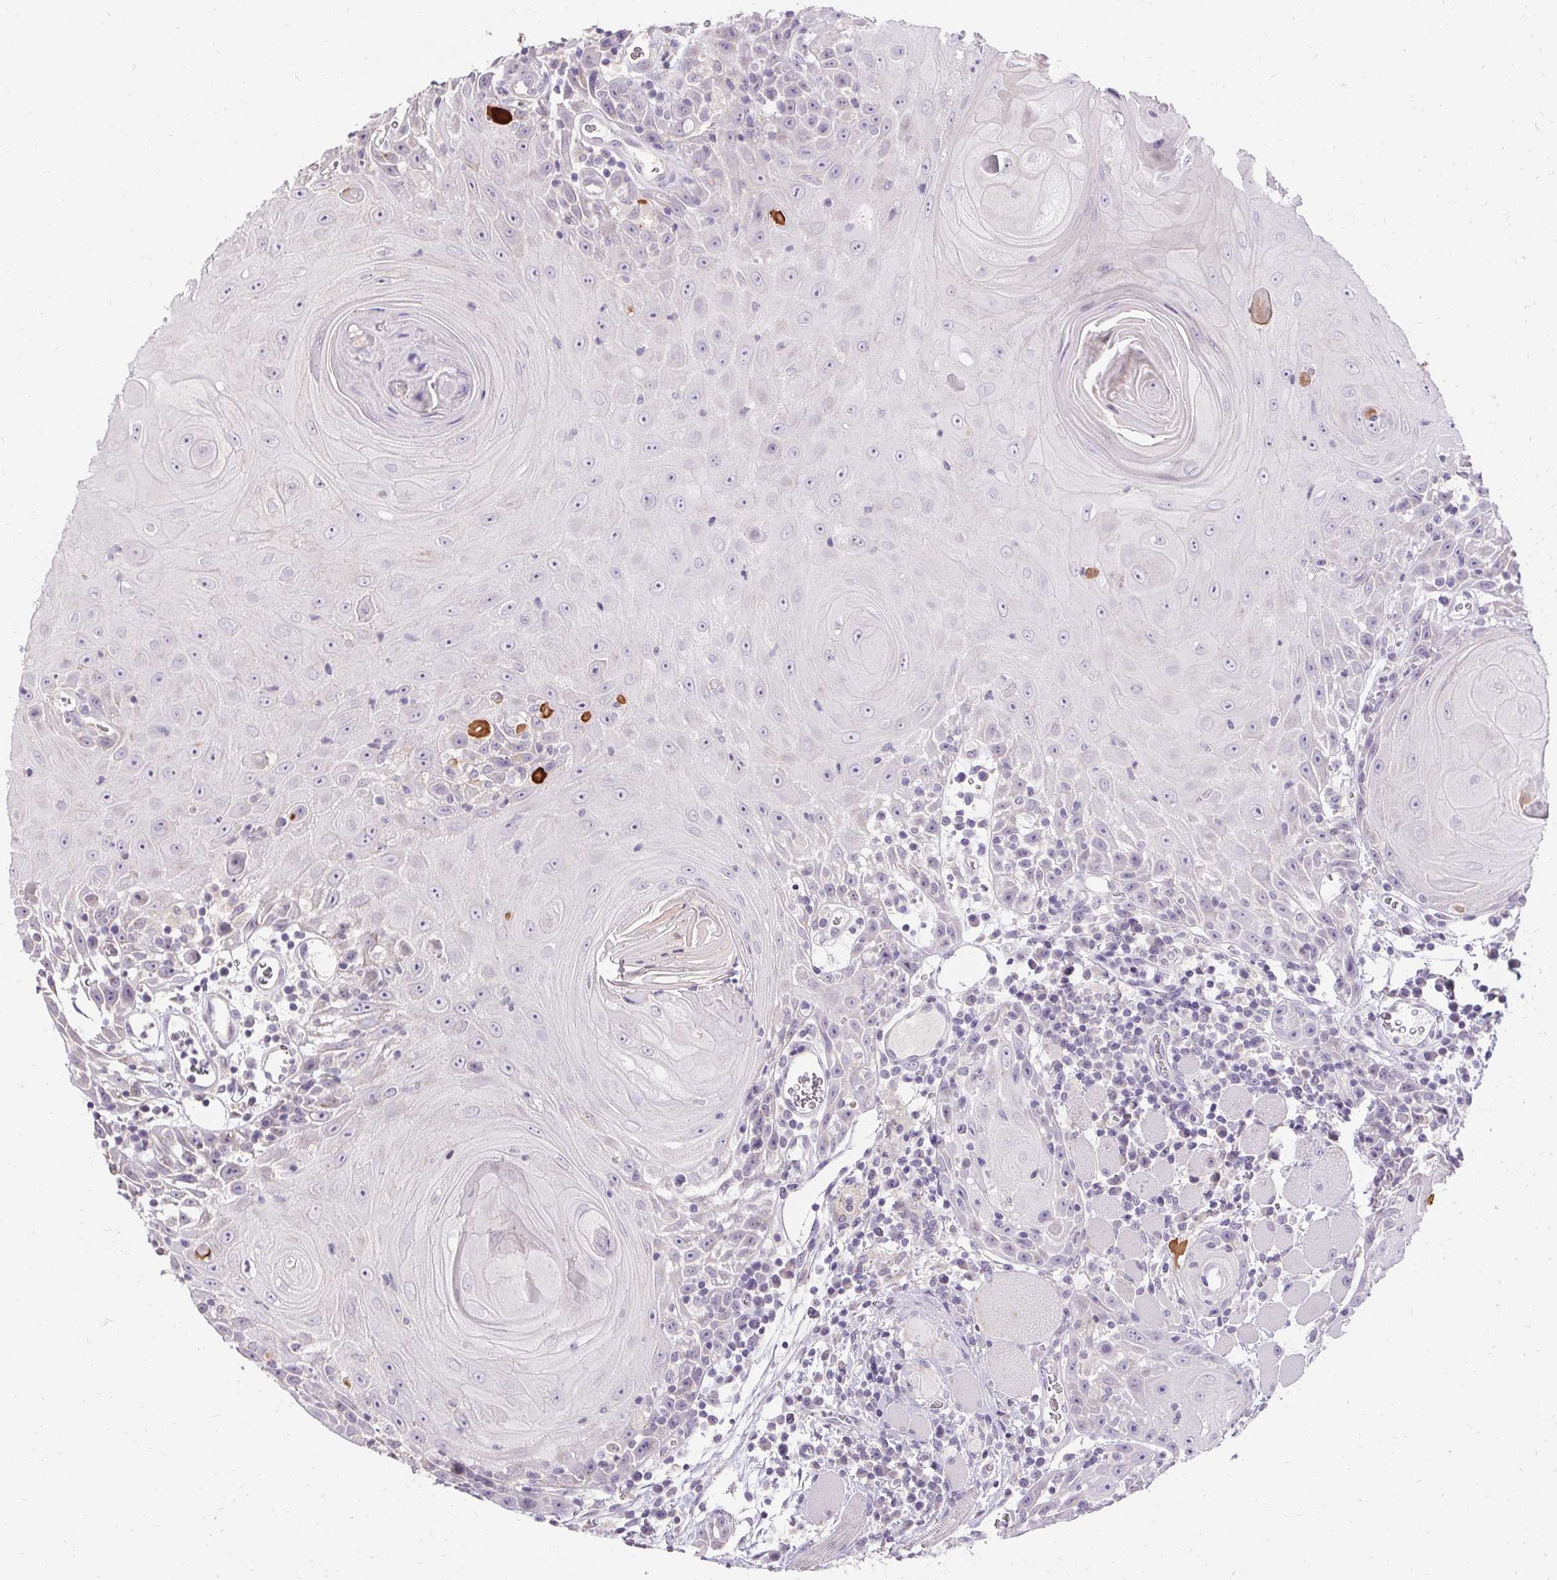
{"staining": {"intensity": "negative", "quantity": "none", "location": "none"}, "tissue": "head and neck cancer", "cell_type": "Tumor cells", "image_type": "cancer", "snomed": [{"axis": "morphology", "description": "Squamous cell carcinoma, NOS"}, {"axis": "topography", "description": "Head-Neck"}], "caption": "This micrograph is of squamous cell carcinoma (head and neck) stained with immunohistochemistry to label a protein in brown with the nuclei are counter-stained blue. There is no staining in tumor cells.", "gene": "HSD17B3", "patient": {"sex": "male", "age": 52}}